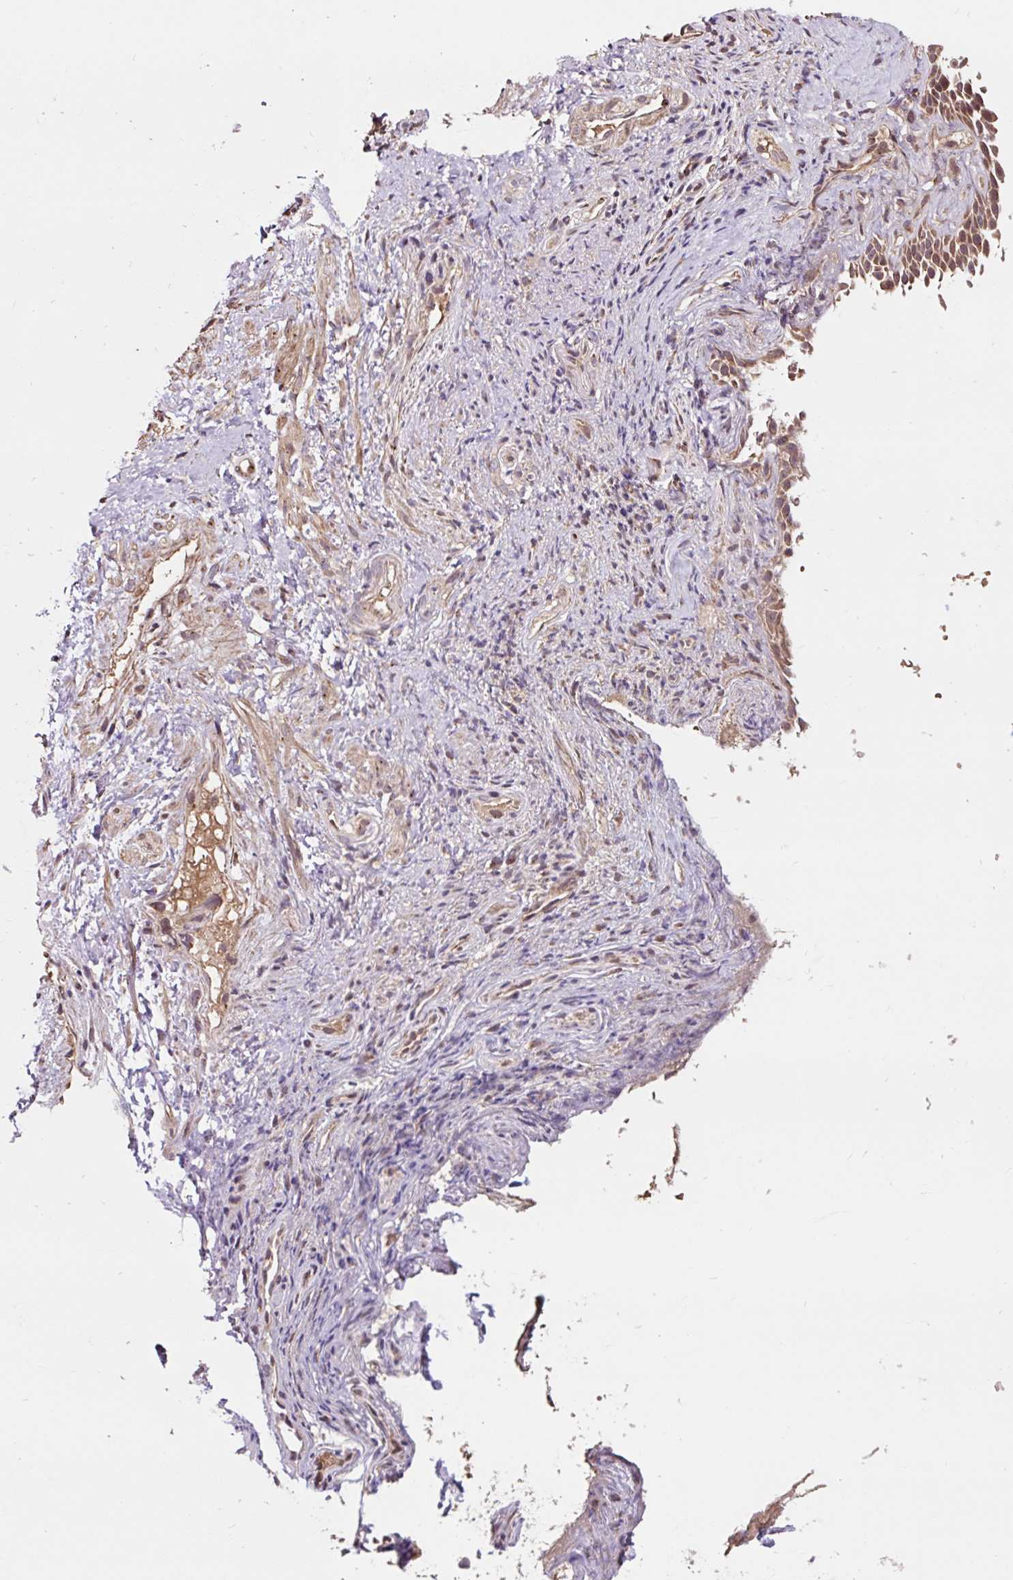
{"staining": {"intensity": "moderate", "quantity": ">75%", "location": "cytoplasmic/membranous"}, "tissue": "nasopharynx", "cell_type": "Respiratory epithelial cells", "image_type": "normal", "snomed": [{"axis": "morphology", "description": "Normal tissue, NOS"}, {"axis": "morphology", "description": "Inflammation, NOS"}, {"axis": "topography", "description": "Nasopharynx"}], "caption": "Immunohistochemistry of unremarkable human nasopharynx demonstrates medium levels of moderate cytoplasmic/membranous staining in about >75% of respiratory epithelial cells.", "gene": "MMS19", "patient": {"sex": "male", "age": 54}}